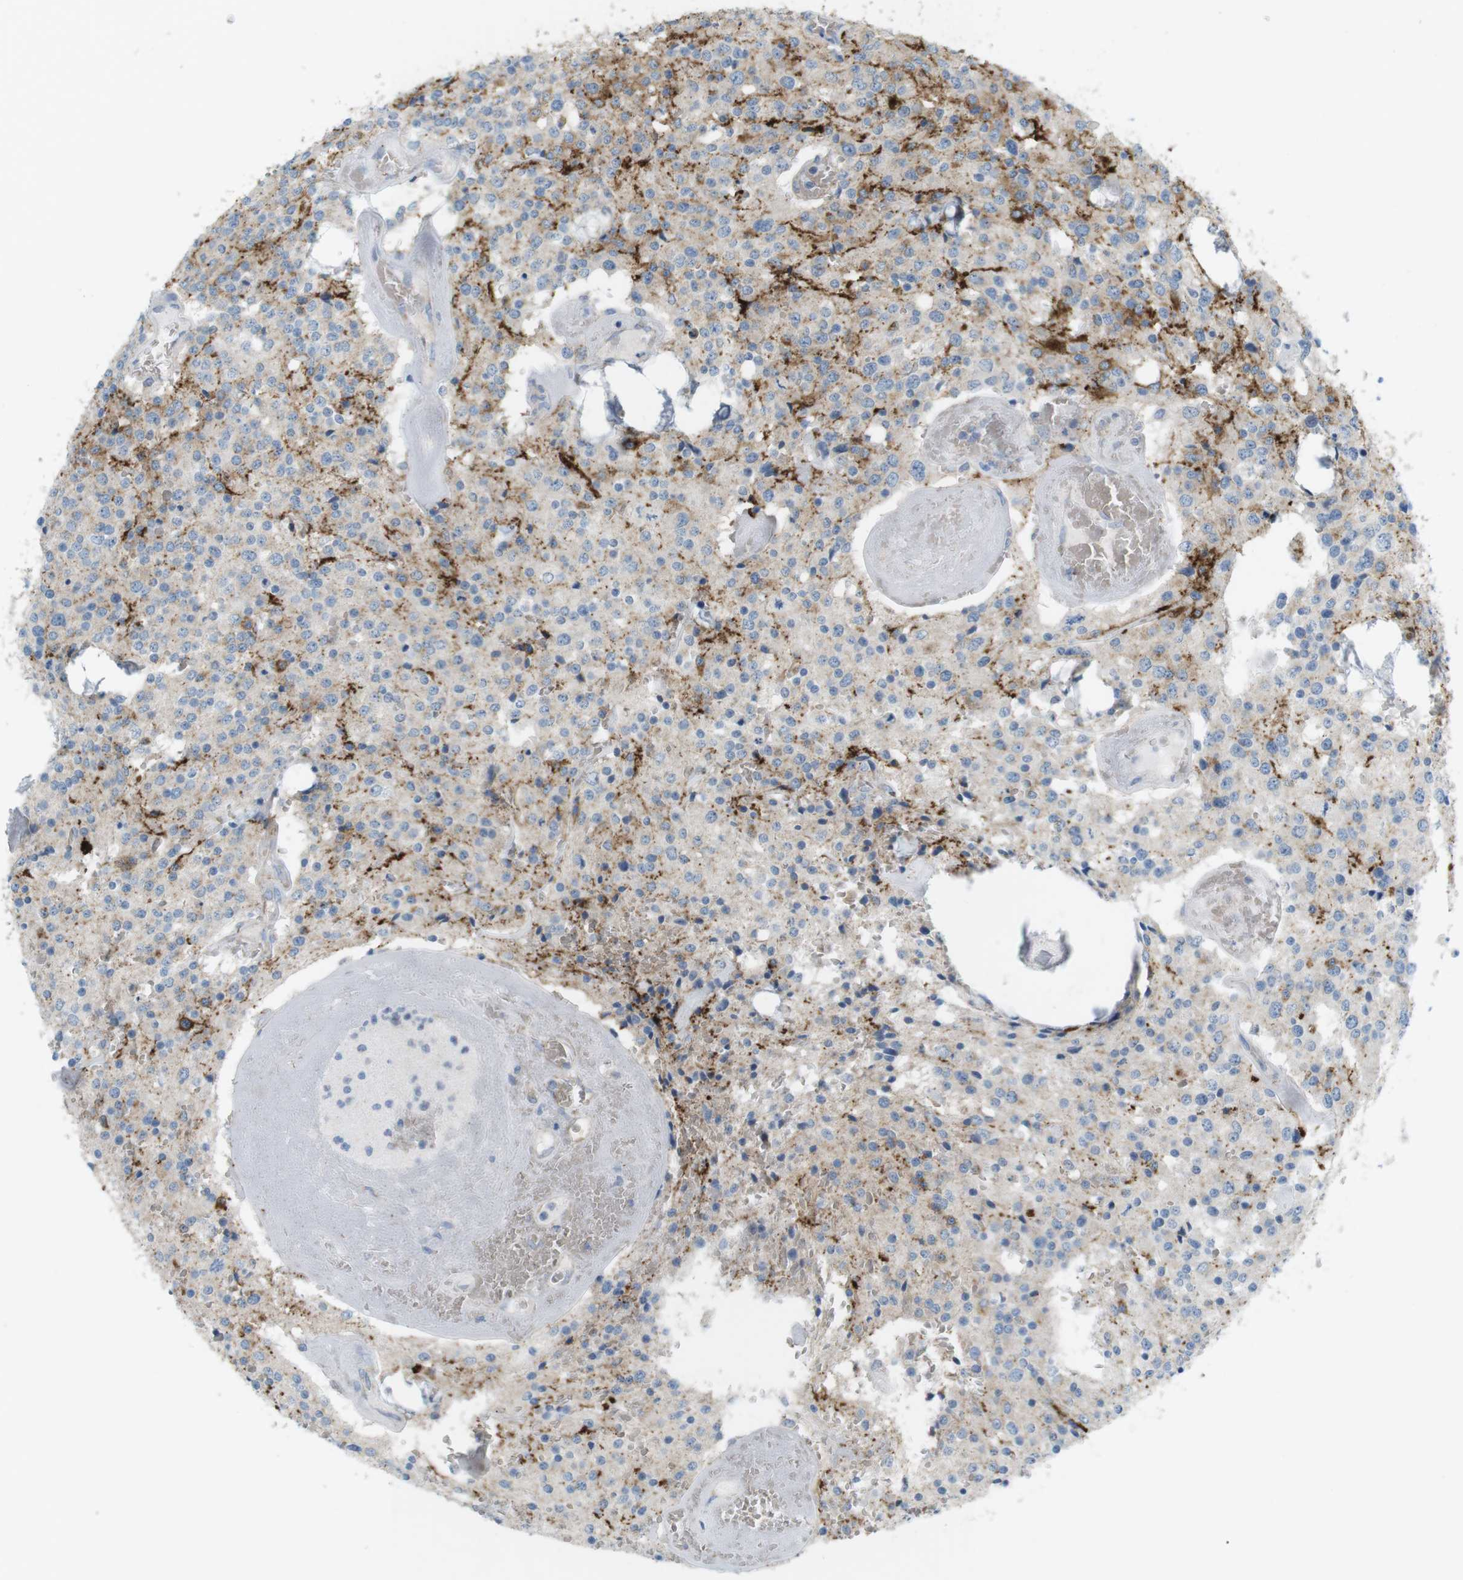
{"staining": {"intensity": "moderate", "quantity": "<25%", "location": "cytoplasmic/membranous"}, "tissue": "glioma", "cell_type": "Tumor cells", "image_type": "cancer", "snomed": [{"axis": "morphology", "description": "Glioma, malignant, Low grade"}, {"axis": "topography", "description": "Brain"}], "caption": "DAB immunohistochemical staining of human glioma demonstrates moderate cytoplasmic/membranous protein positivity in approximately <25% of tumor cells.", "gene": "VAMP1", "patient": {"sex": "male", "age": 58}}